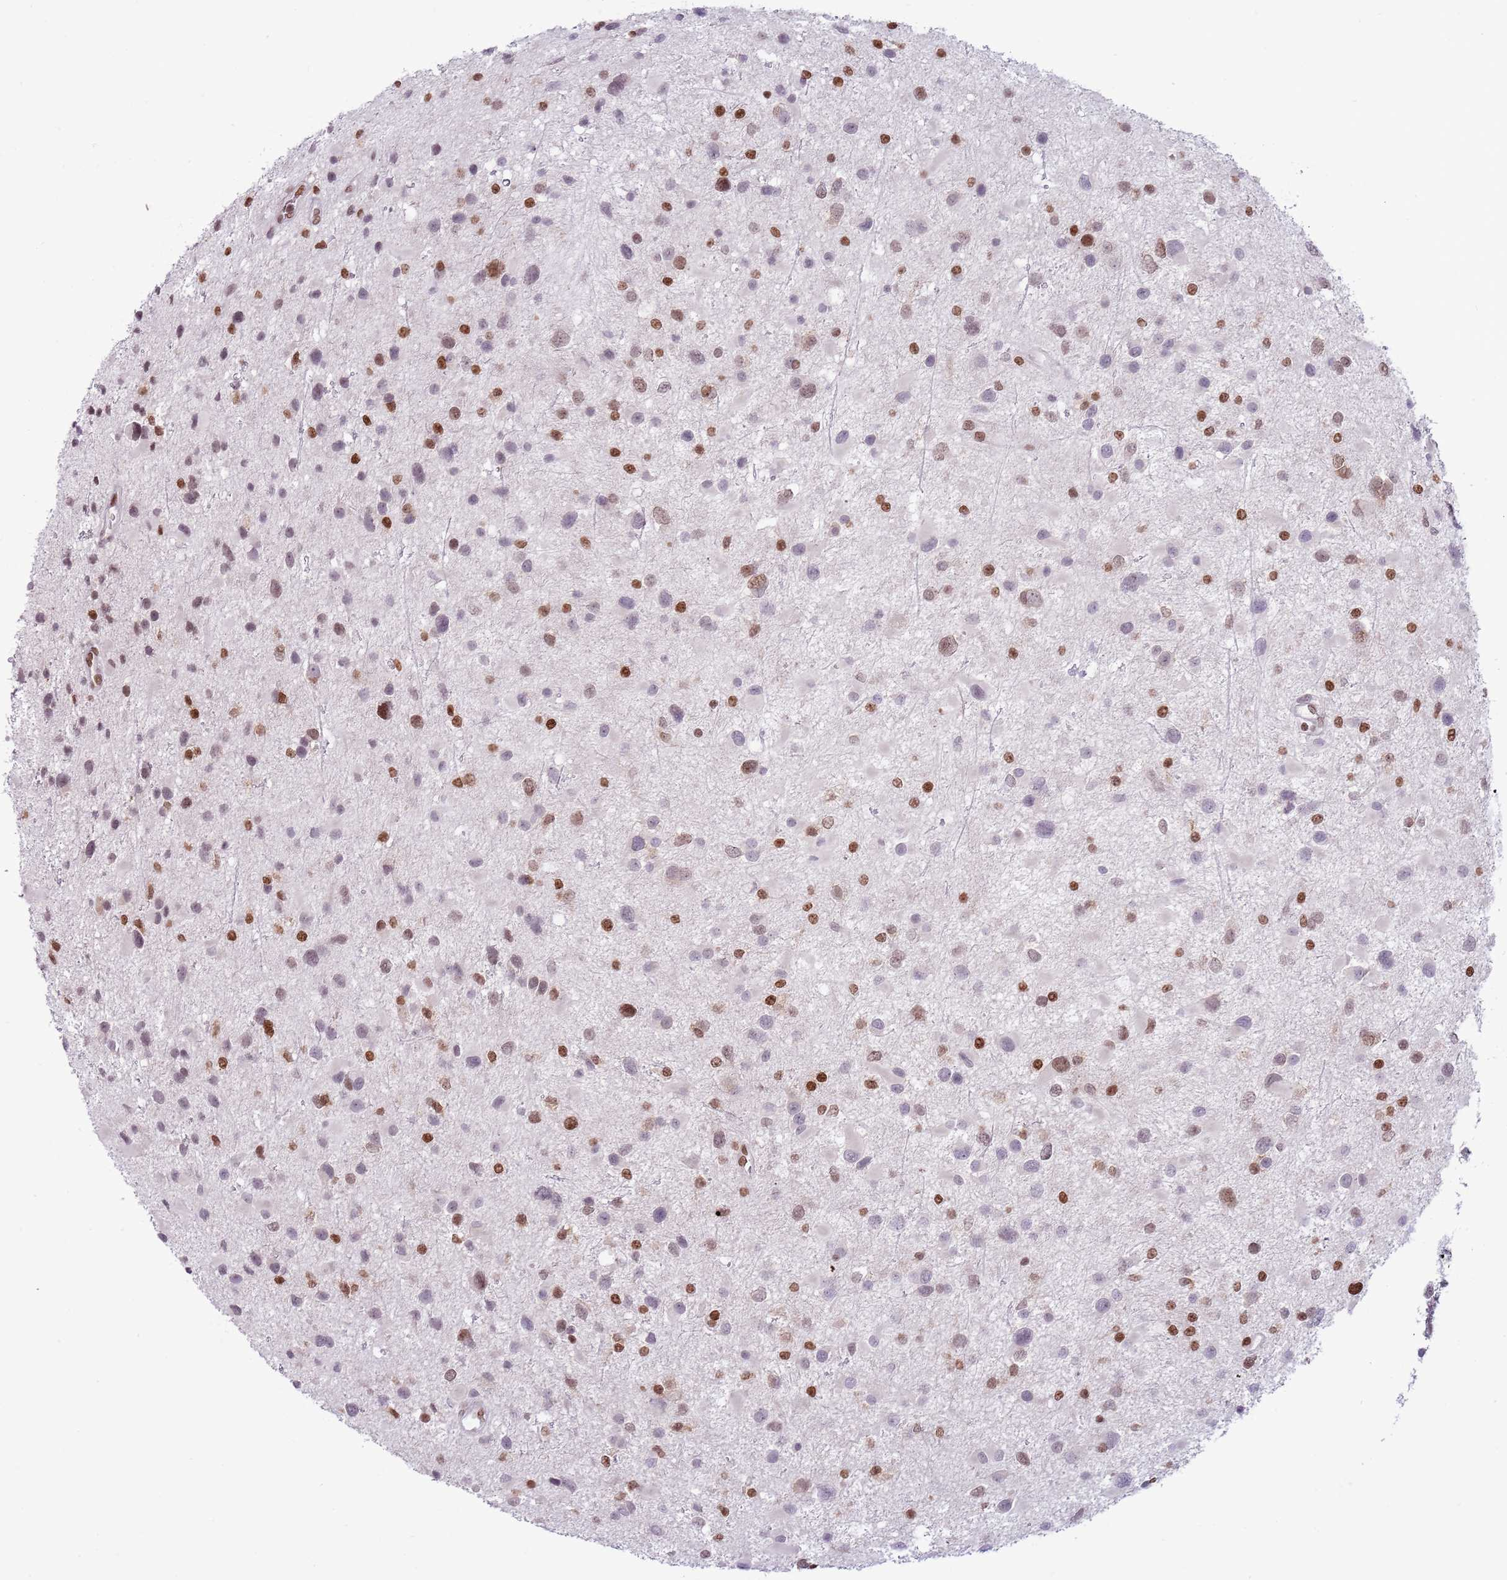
{"staining": {"intensity": "moderate", "quantity": "25%-75%", "location": "nuclear"}, "tissue": "glioma", "cell_type": "Tumor cells", "image_type": "cancer", "snomed": [{"axis": "morphology", "description": "Glioma, malignant, Low grade"}, {"axis": "topography", "description": "Brain"}], "caption": "IHC (DAB) staining of human glioma displays moderate nuclear protein expression in about 25%-75% of tumor cells. Using DAB (brown) and hematoxylin (blue) stains, captured at high magnification using brightfield microscopy.", "gene": "SELENOH", "patient": {"sex": "female", "age": 32}}